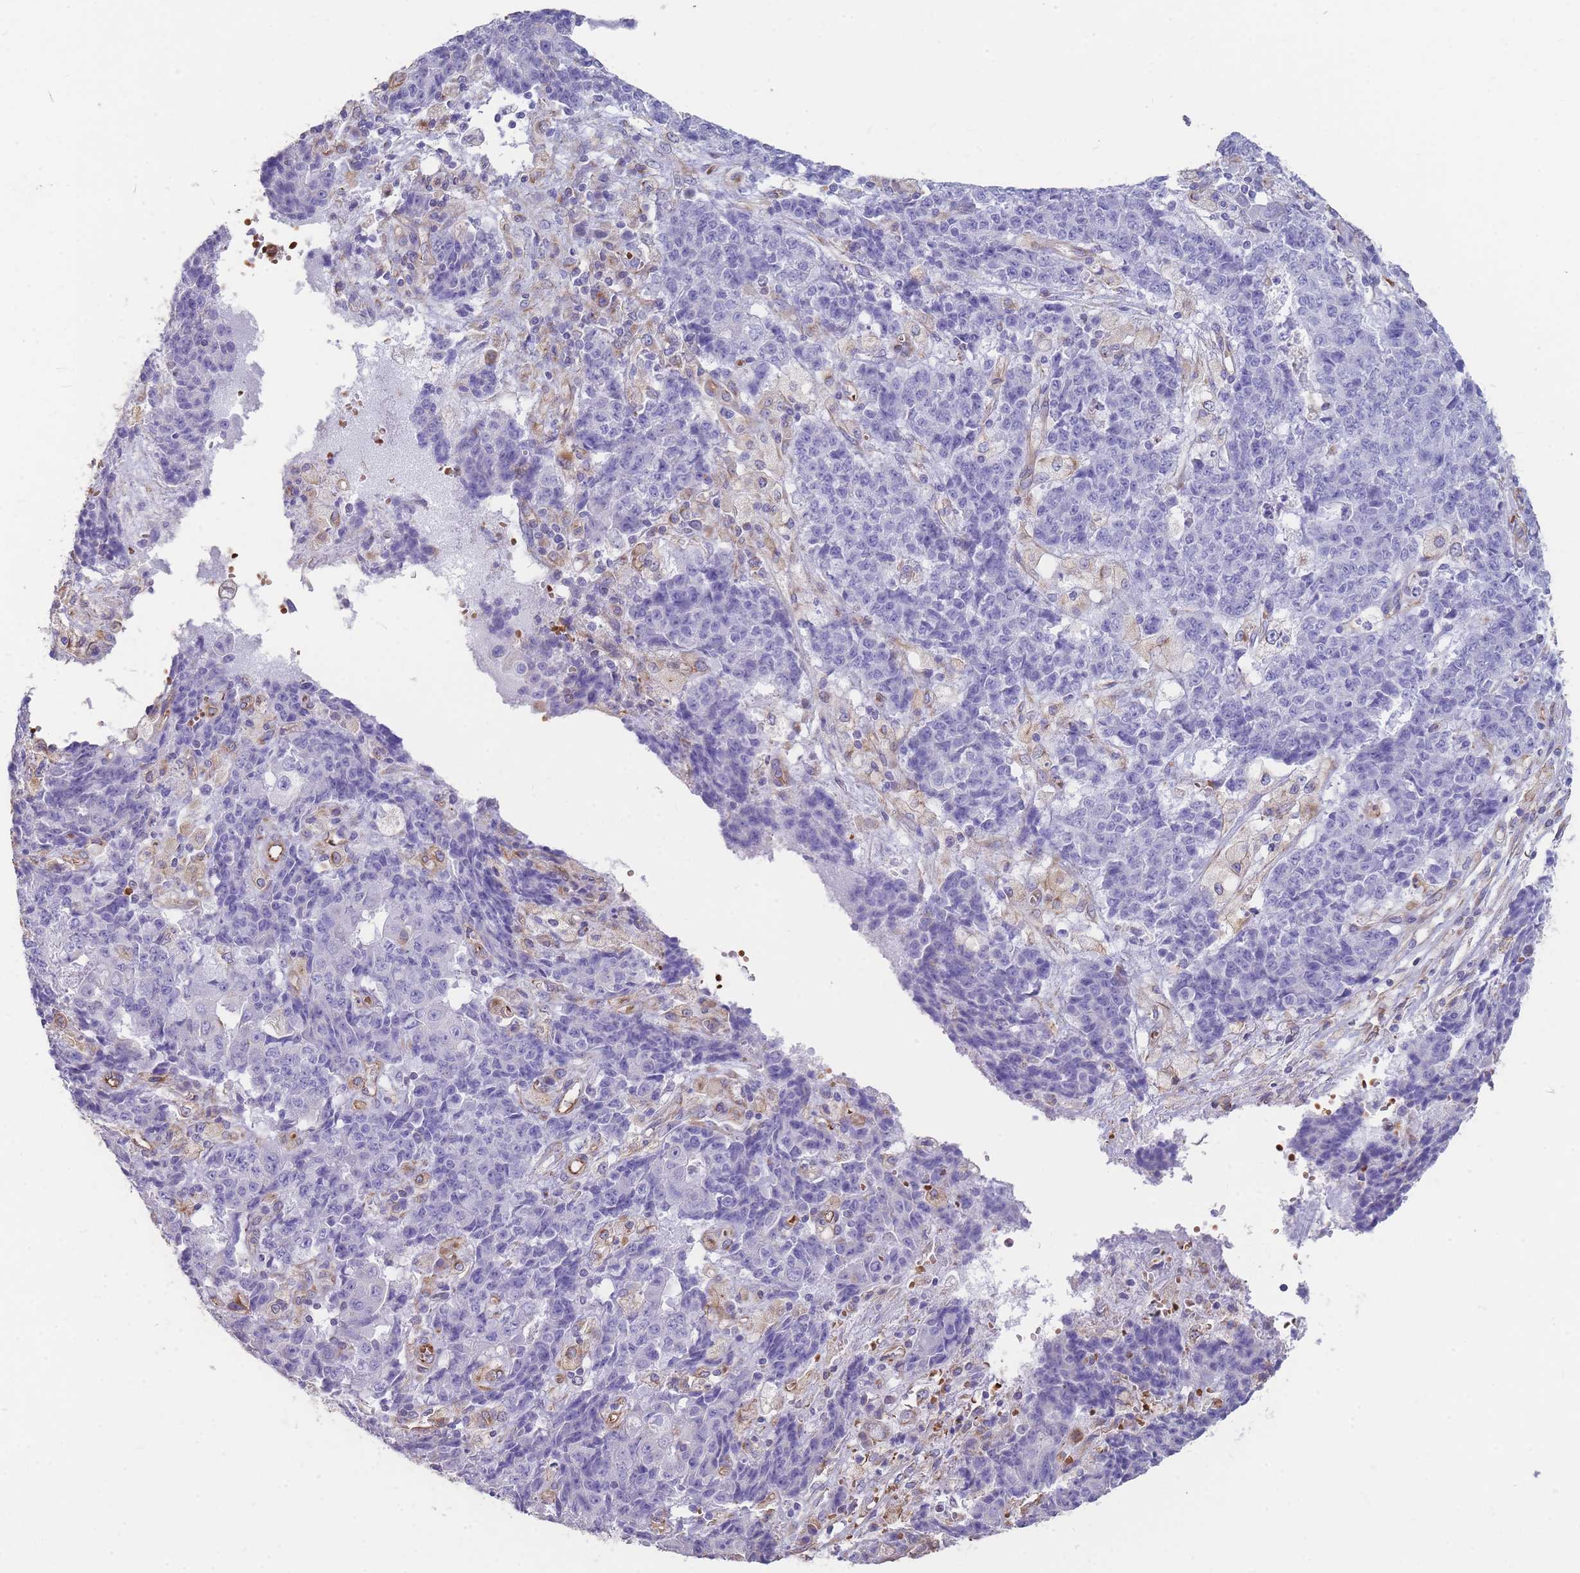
{"staining": {"intensity": "negative", "quantity": "none", "location": "none"}, "tissue": "ovarian cancer", "cell_type": "Tumor cells", "image_type": "cancer", "snomed": [{"axis": "morphology", "description": "Carcinoma, endometroid"}, {"axis": "topography", "description": "Ovary"}], "caption": "High power microscopy photomicrograph of an IHC histopathology image of ovarian cancer, revealing no significant positivity in tumor cells.", "gene": "ANKRD53", "patient": {"sex": "female", "age": 42}}